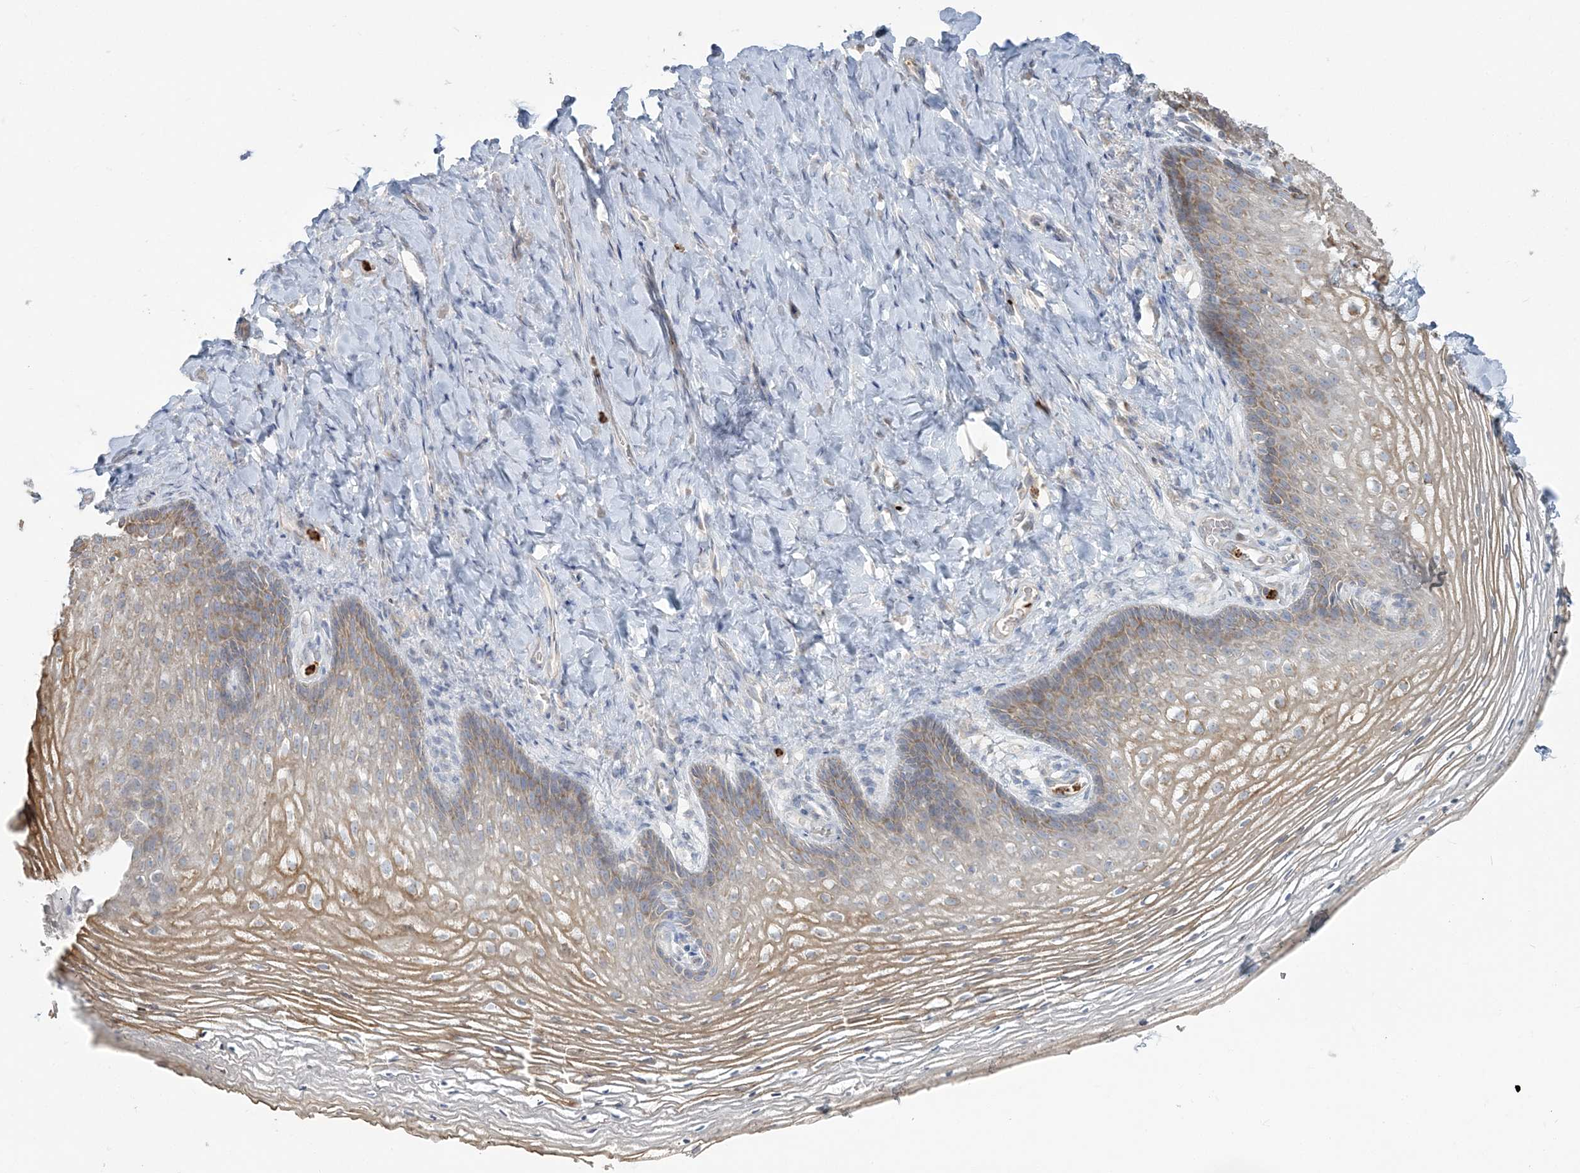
{"staining": {"intensity": "moderate", "quantity": "25%-75%", "location": "cytoplasmic/membranous"}, "tissue": "vagina", "cell_type": "Squamous epithelial cells", "image_type": "normal", "snomed": [{"axis": "morphology", "description": "Normal tissue, NOS"}, {"axis": "topography", "description": "Vagina"}], "caption": "A medium amount of moderate cytoplasmic/membranous staining is appreciated in about 25%-75% of squamous epithelial cells in unremarkable vagina.", "gene": "CCNJ", "patient": {"sex": "female", "age": 60}}